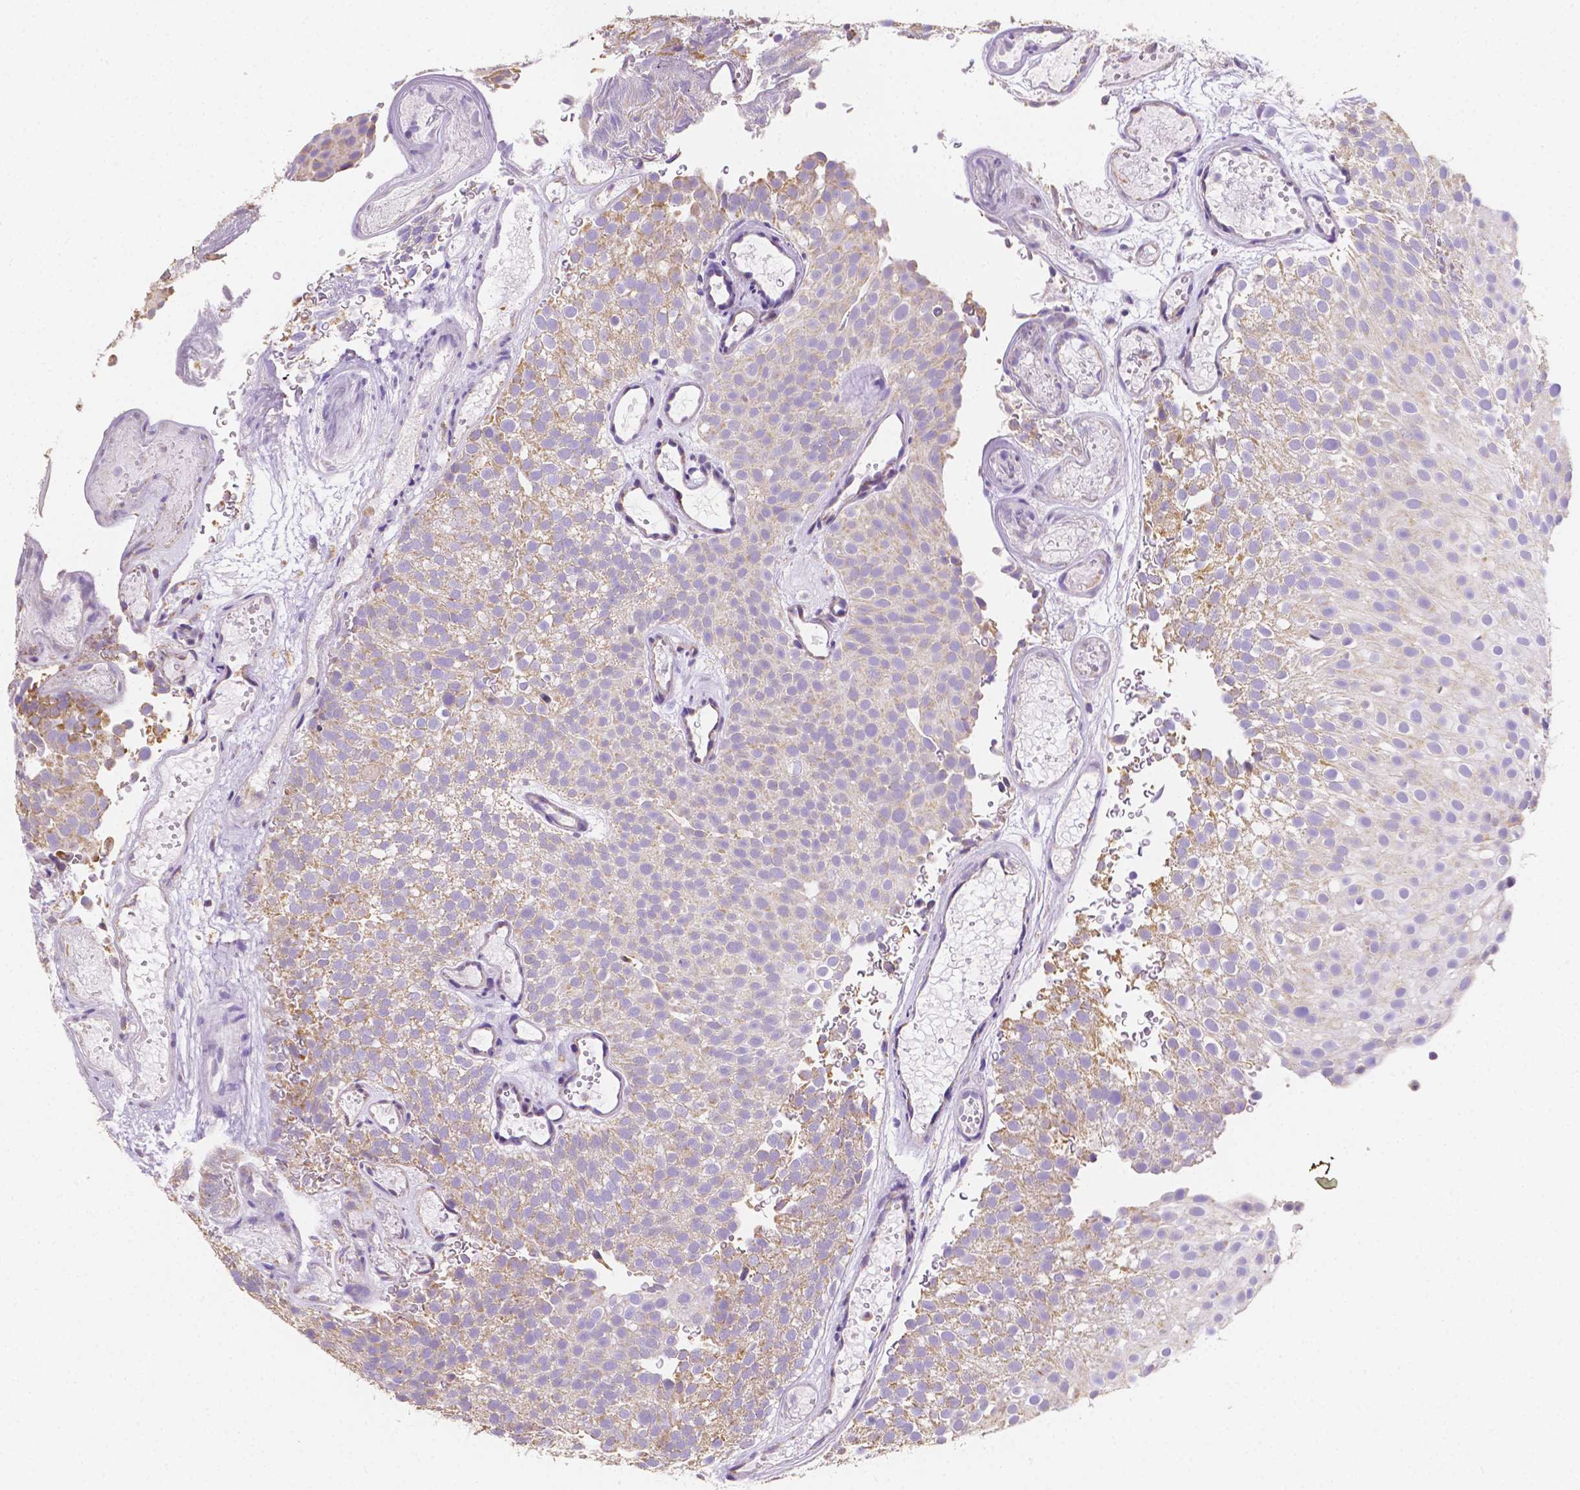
{"staining": {"intensity": "weak", "quantity": "25%-75%", "location": "cytoplasmic/membranous"}, "tissue": "urothelial cancer", "cell_type": "Tumor cells", "image_type": "cancer", "snomed": [{"axis": "morphology", "description": "Urothelial carcinoma, Low grade"}, {"axis": "topography", "description": "Urinary bladder"}], "caption": "The image reveals immunohistochemical staining of low-grade urothelial carcinoma. There is weak cytoplasmic/membranous expression is seen in about 25%-75% of tumor cells. (brown staining indicates protein expression, while blue staining denotes nuclei).", "gene": "TMEM130", "patient": {"sex": "male", "age": 78}}